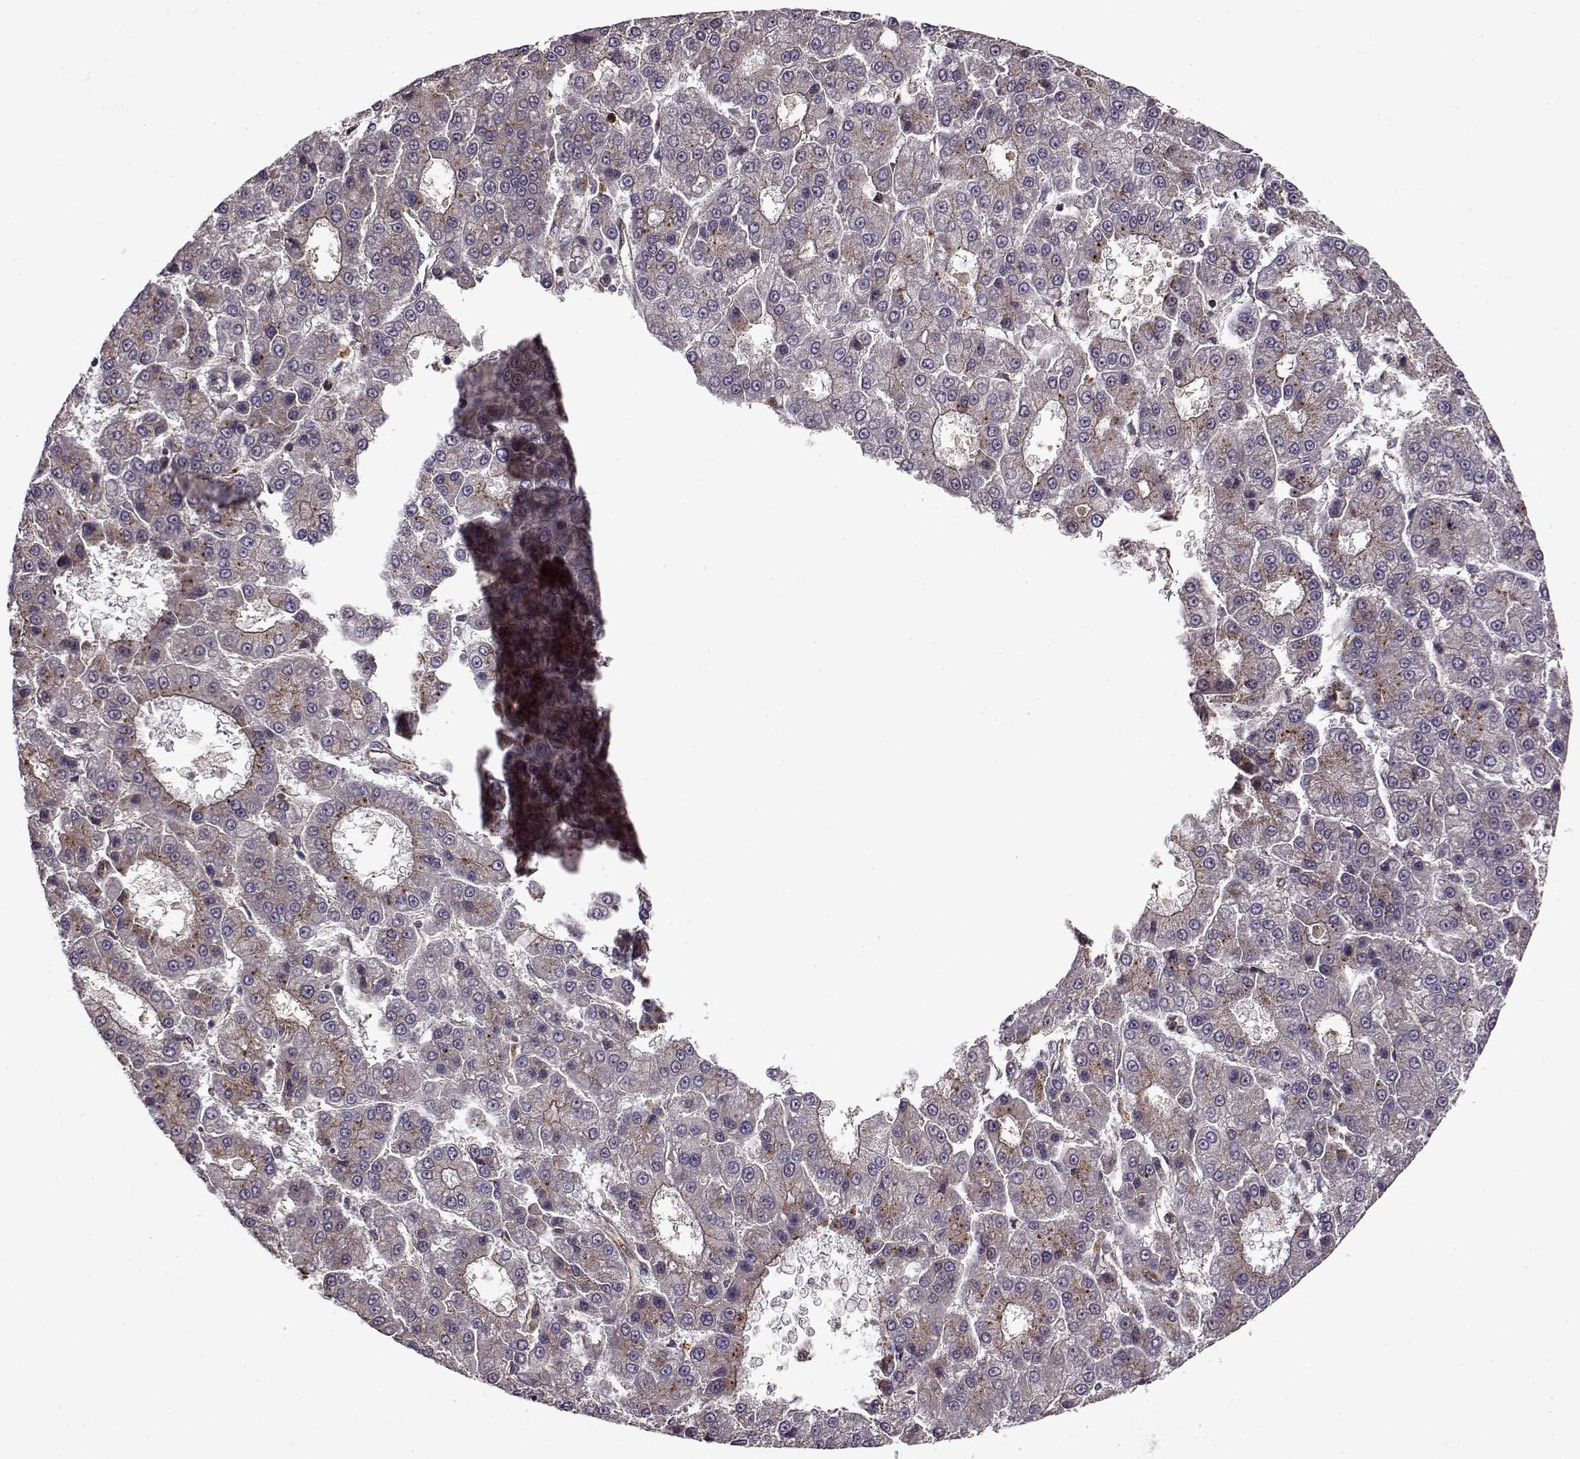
{"staining": {"intensity": "weak", "quantity": "<25%", "location": "cytoplasmic/membranous"}, "tissue": "liver cancer", "cell_type": "Tumor cells", "image_type": "cancer", "snomed": [{"axis": "morphology", "description": "Carcinoma, Hepatocellular, NOS"}, {"axis": "topography", "description": "Liver"}], "caption": "Immunohistochemistry of human hepatocellular carcinoma (liver) demonstrates no staining in tumor cells.", "gene": "IFRD2", "patient": {"sex": "male", "age": 70}}